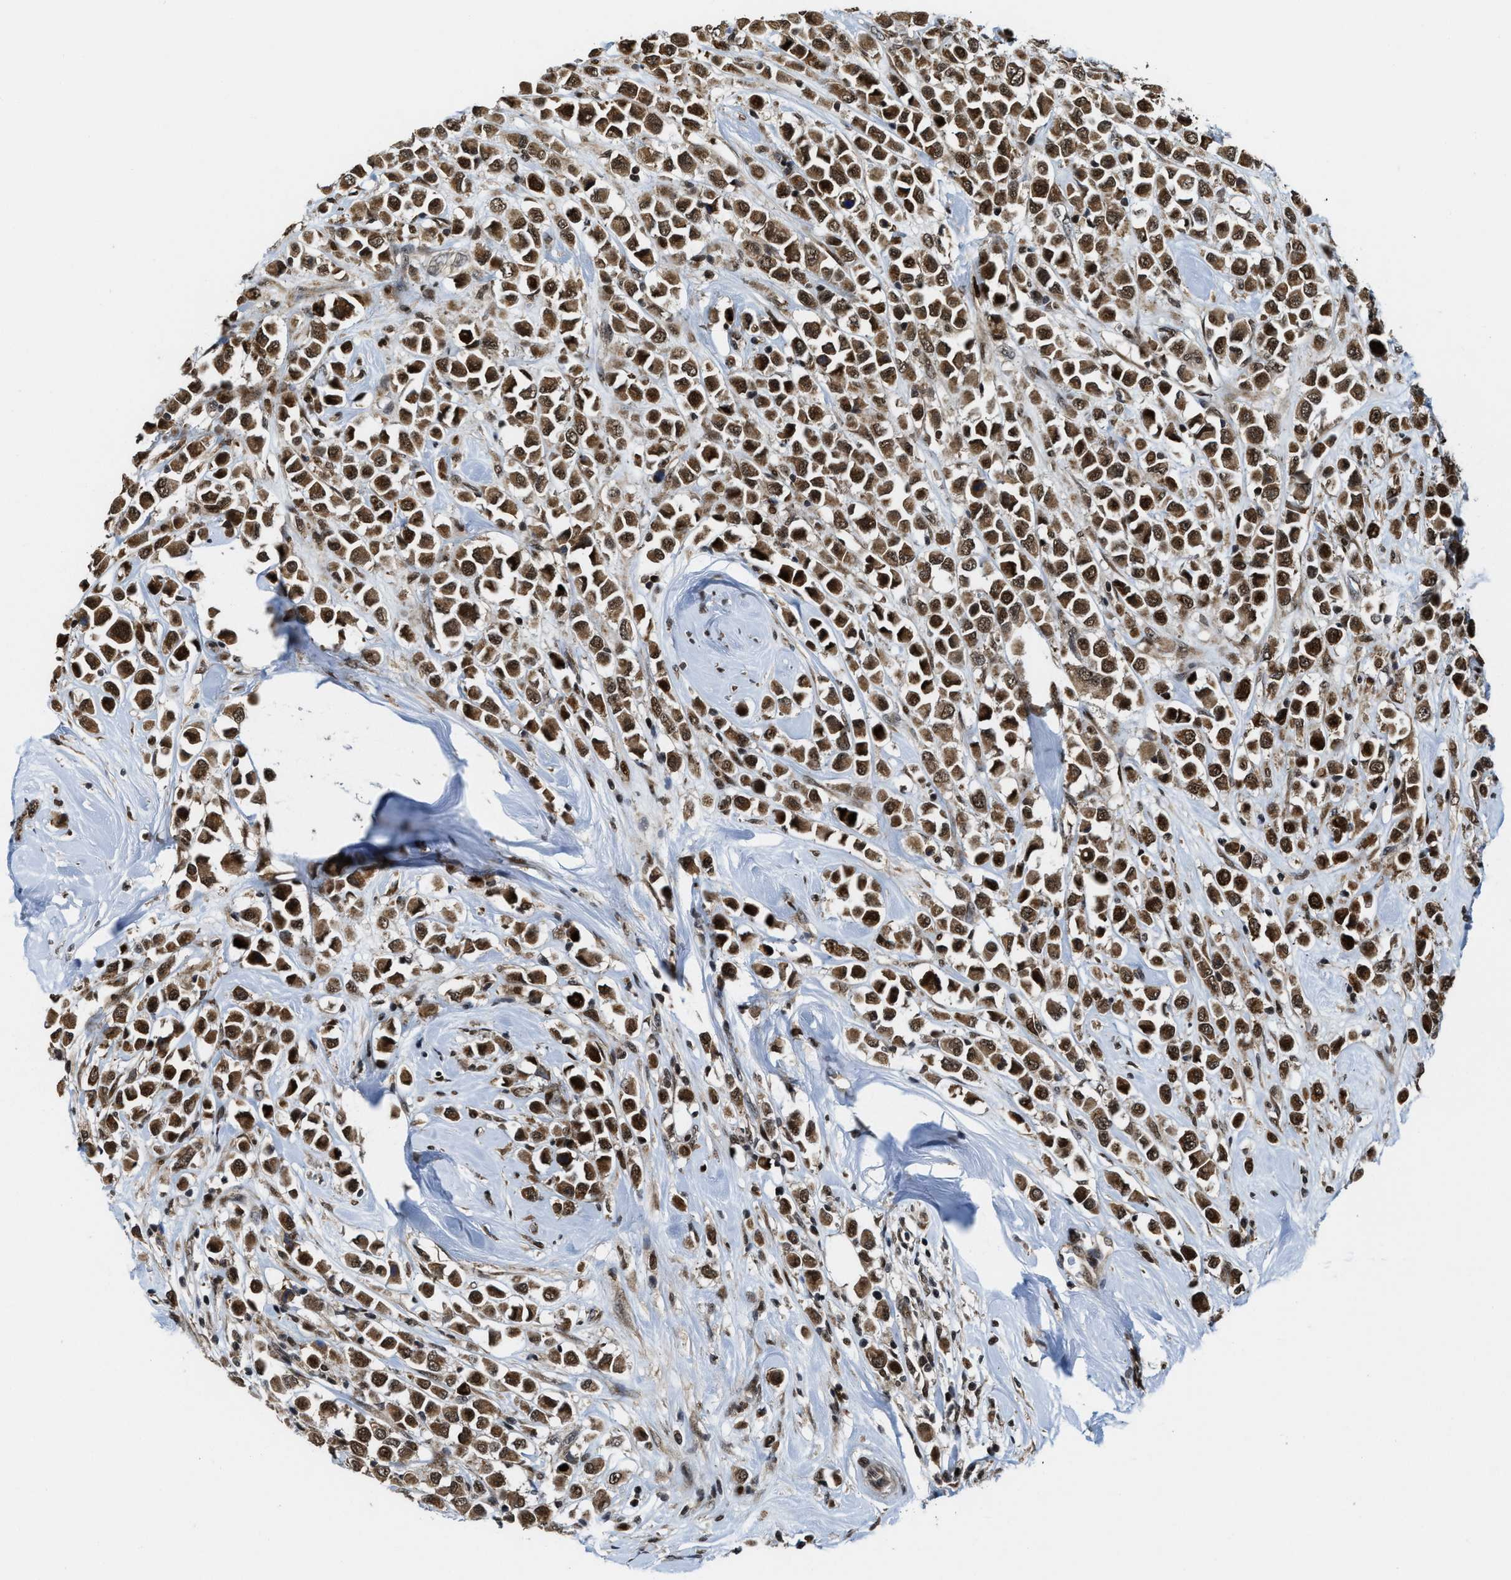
{"staining": {"intensity": "strong", "quantity": ">75%", "location": "cytoplasmic/membranous,nuclear"}, "tissue": "breast cancer", "cell_type": "Tumor cells", "image_type": "cancer", "snomed": [{"axis": "morphology", "description": "Duct carcinoma"}, {"axis": "topography", "description": "Breast"}], "caption": "Protein expression analysis of human breast cancer reveals strong cytoplasmic/membranous and nuclear staining in about >75% of tumor cells. The staining was performed using DAB, with brown indicating positive protein expression. Nuclei are stained blue with hematoxylin.", "gene": "ZNF250", "patient": {"sex": "female", "age": 61}}